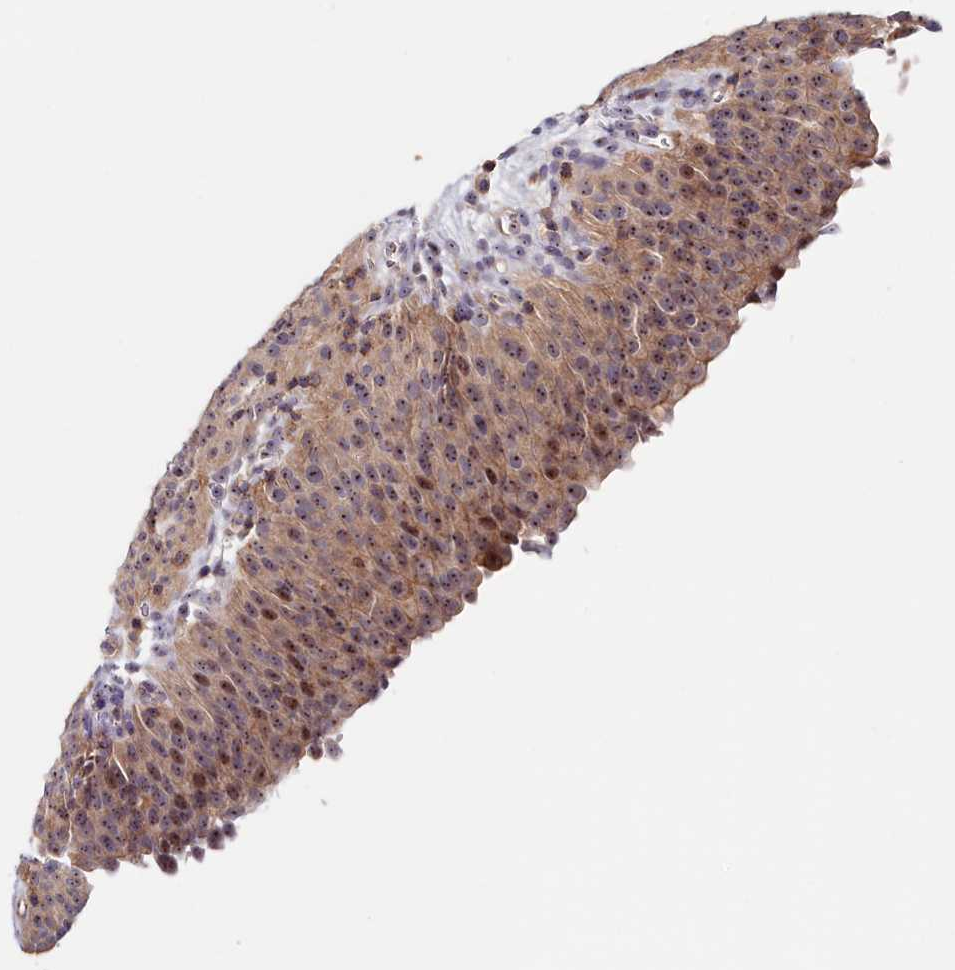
{"staining": {"intensity": "moderate", "quantity": ">75%", "location": "cytoplasmic/membranous,nuclear"}, "tissue": "urinary bladder", "cell_type": "Urothelial cells", "image_type": "normal", "snomed": [{"axis": "morphology", "description": "Normal tissue, NOS"}, {"axis": "morphology", "description": "Dysplasia, NOS"}, {"axis": "topography", "description": "Urinary bladder"}], "caption": "Protein staining by IHC exhibits moderate cytoplasmic/membranous,nuclear positivity in approximately >75% of urothelial cells in unremarkable urinary bladder.", "gene": "NEURL4", "patient": {"sex": "male", "age": 35}}